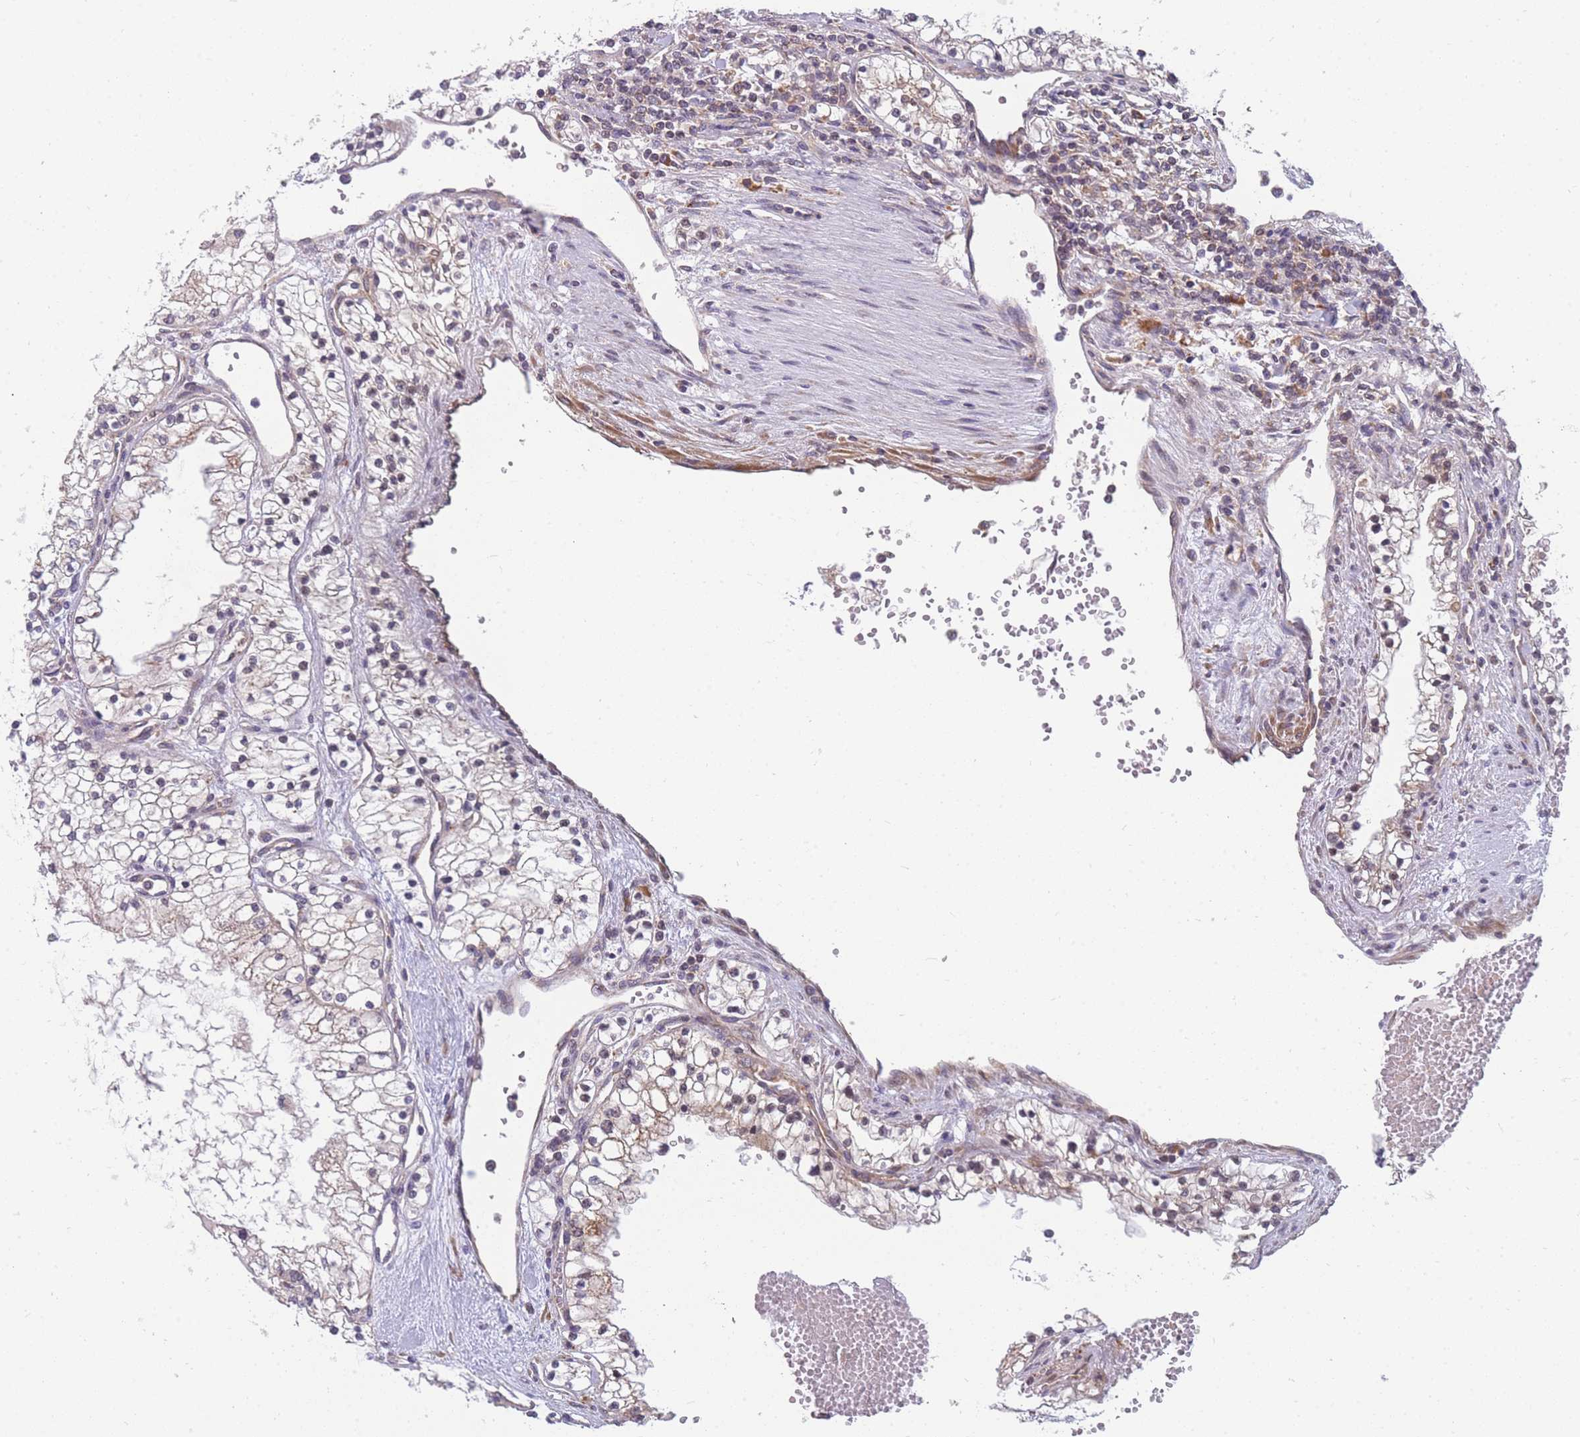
{"staining": {"intensity": "weak", "quantity": "<25%", "location": "cytoplasmic/membranous"}, "tissue": "renal cancer", "cell_type": "Tumor cells", "image_type": "cancer", "snomed": [{"axis": "morphology", "description": "Normal tissue, NOS"}, {"axis": "morphology", "description": "Adenocarcinoma, NOS"}, {"axis": "topography", "description": "Kidney"}], "caption": "High magnification brightfield microscopy of renal adenocarcinoma stained with DAB (3,3'-diaminobenzidine) (brown) and counterstained with hematoxylin (blue): tumor cells show no significant staining.", "gene": "MRPL23", "patient": {"sex": "male", "age": 68}}